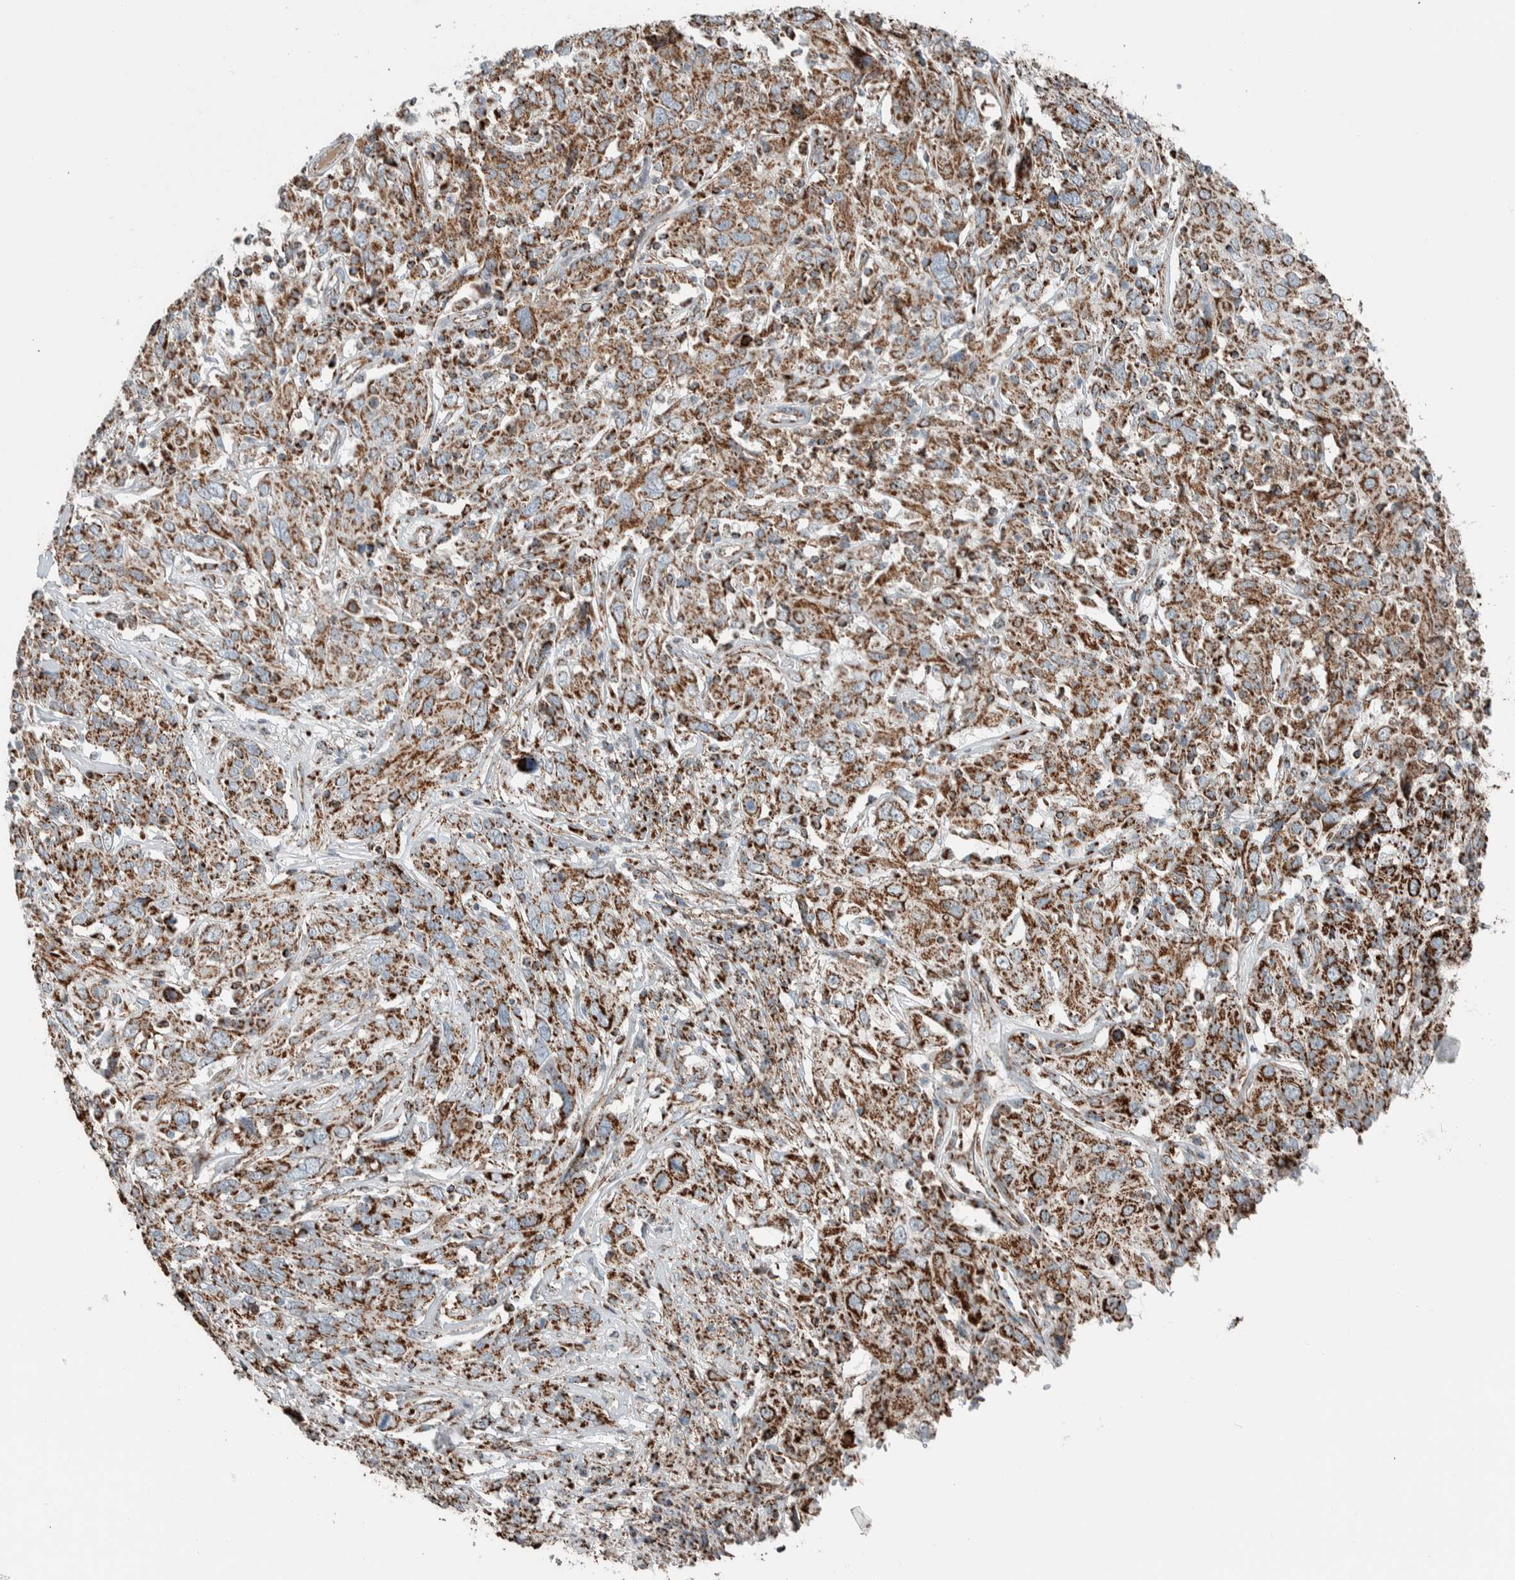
{"staining": {"intensity": "moderate", "quantity": ">75%", "location": "cytoplasmic/membranous"}, "tissue": "cervical cancer", "cell_type": "Tumor cells", "image_type": "cancer", "snomed": [{"axis": "morphology", "description": "Squamous cell carcinoma, NOS"}, {"axis": "topography", "description": "Cervix"}], "caption": "Tumor cells demonstrate medium levels of moderate cytoplasmic/membranous positivity in approximately >75% of cells in squamous cell carcinoma (cervical). (DAB IHC, brown staining for protein, blue staining for nuclei).", "gene": "CNTROB", "patient": {"sex": "female", "age": 46}}